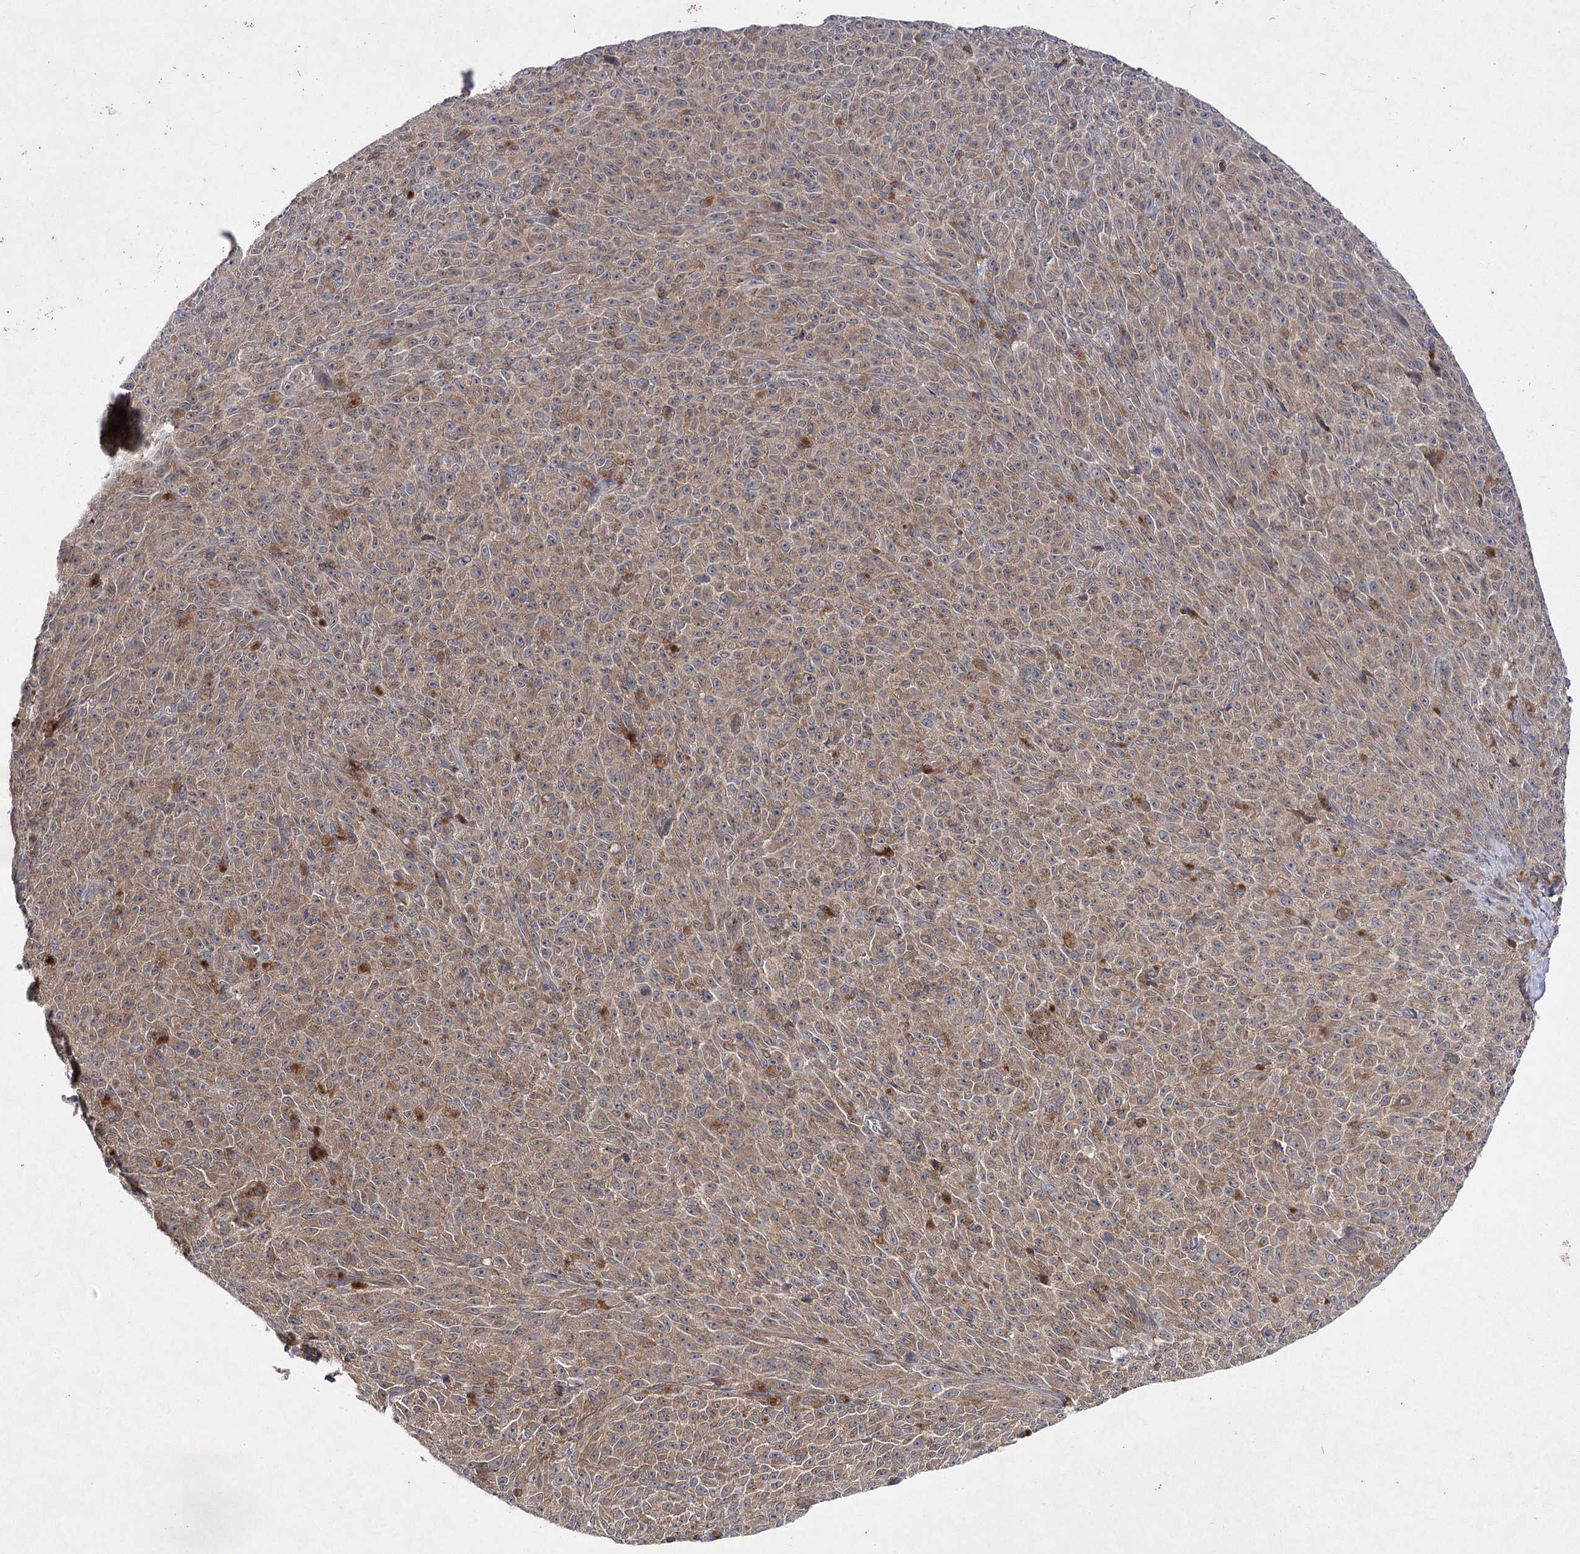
{"staining": {"intensity": "moderate", "quantity": ">75%", "location": "cytoplasmic/membranous"}, "tissue": "melanoma", "cell_type": "Tumor cells", "image_type": "cancer", "snomed": [{"axis": "morphology", "description": "Malignant melanoma, NOS"}, {"axis": "topography", "description": "Skin"}], "caption": "Melanoma stained with a brown dye shows moderate cytoplasmic/membranous positive positivity in approximately >75% of tumor cells.", "gene": "BCR", "patient": {"sex": "female", "age": 82}}